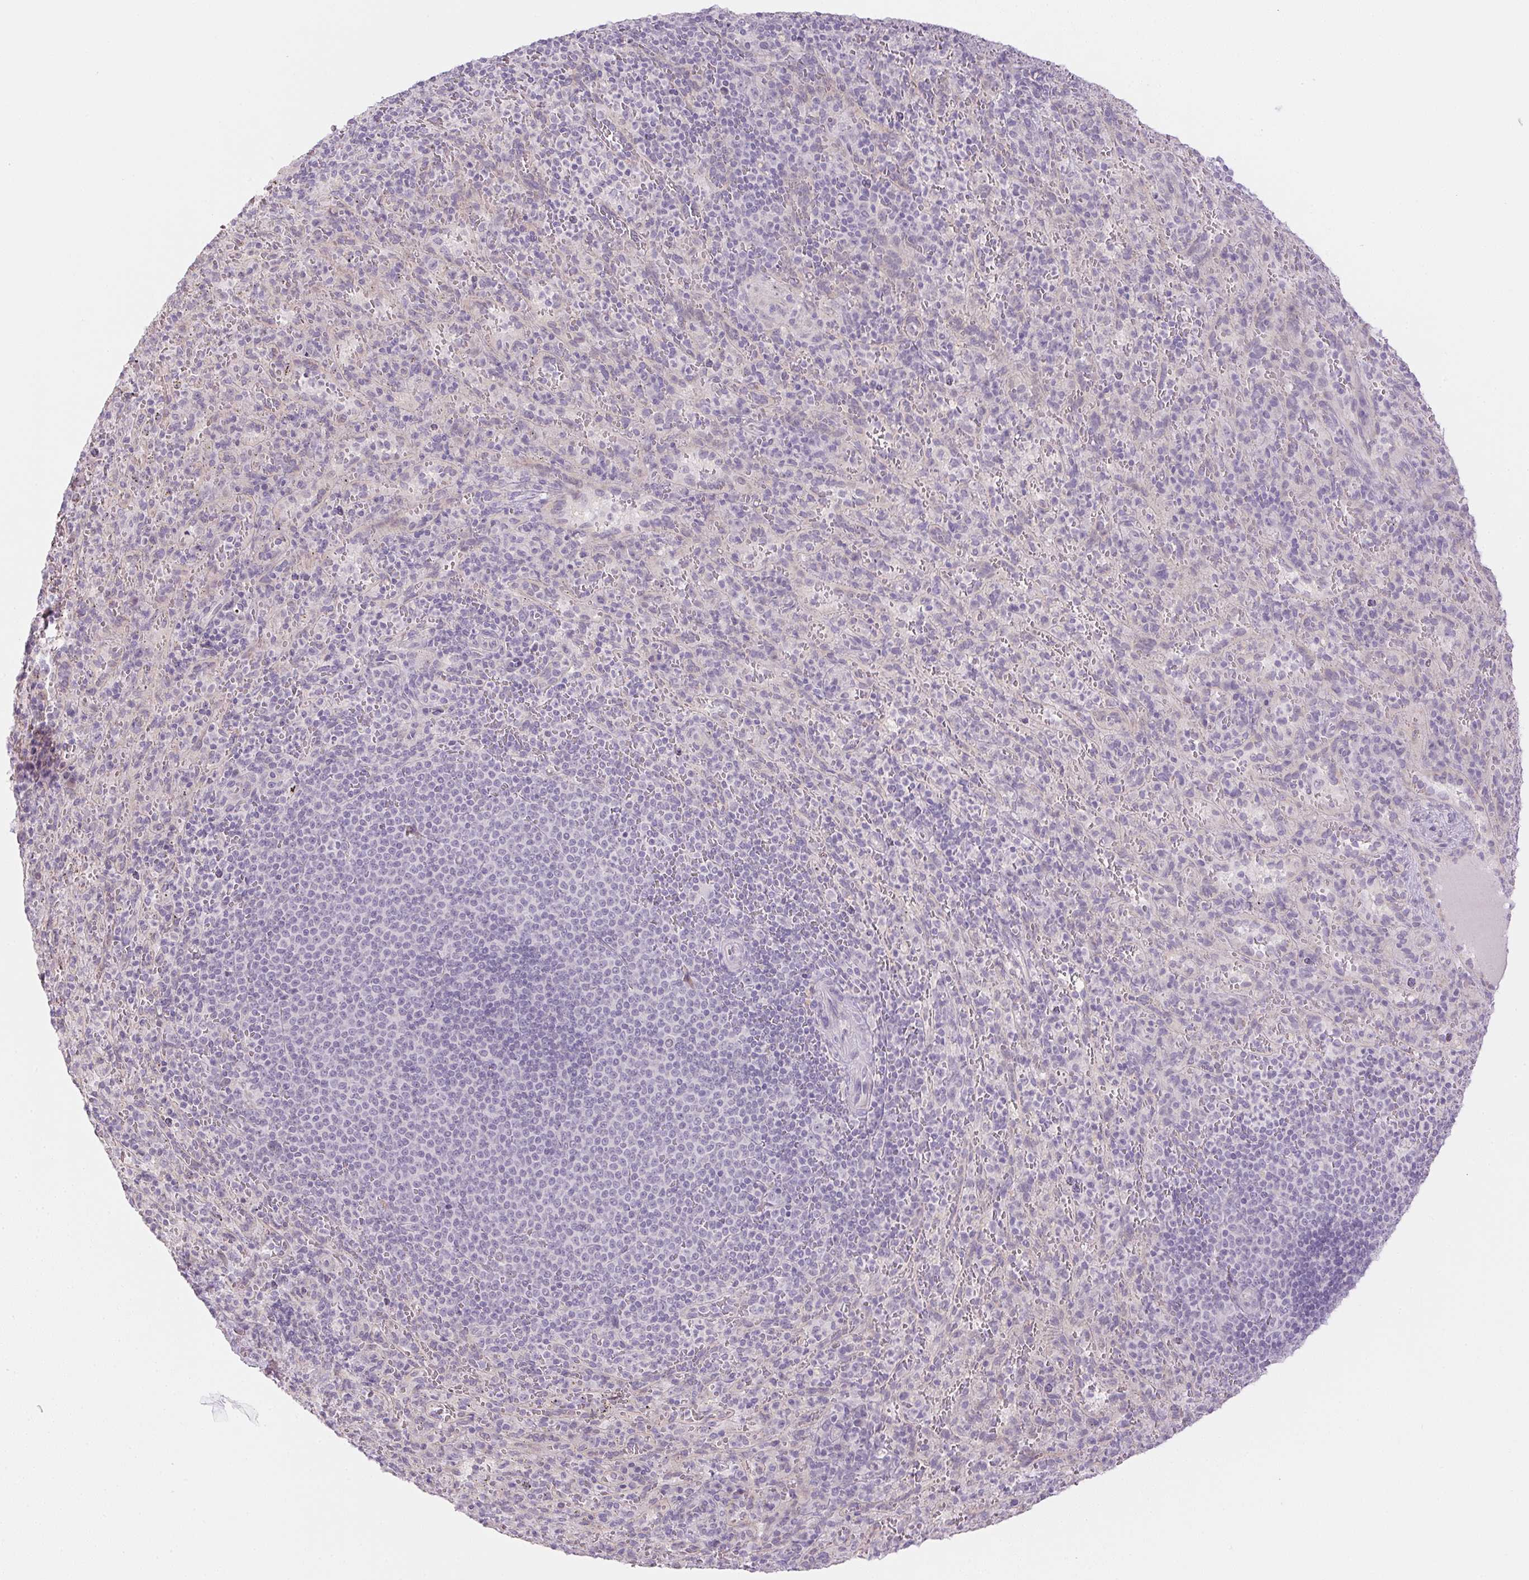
{"staining": {"intensity": "negative", "quantity": "none", "location": "none"}, "tissue": "spleen", "cell_type": "Cells in red pulp", "image_type": "normal", "snomed": [{"axis": "morphology", "description": "Normal tissue, NOS"}, {"axis": "topography", "description": "Spleen"}], "caption": "This photomicrograph is of unremarkable spleen stained with IHC to label a protein in brown with the nuclei are counter-stained blue. There is no expression in cells in red pulp.", "gene": "CTCFL", "patient": {"sex": "male", "age": 57}}